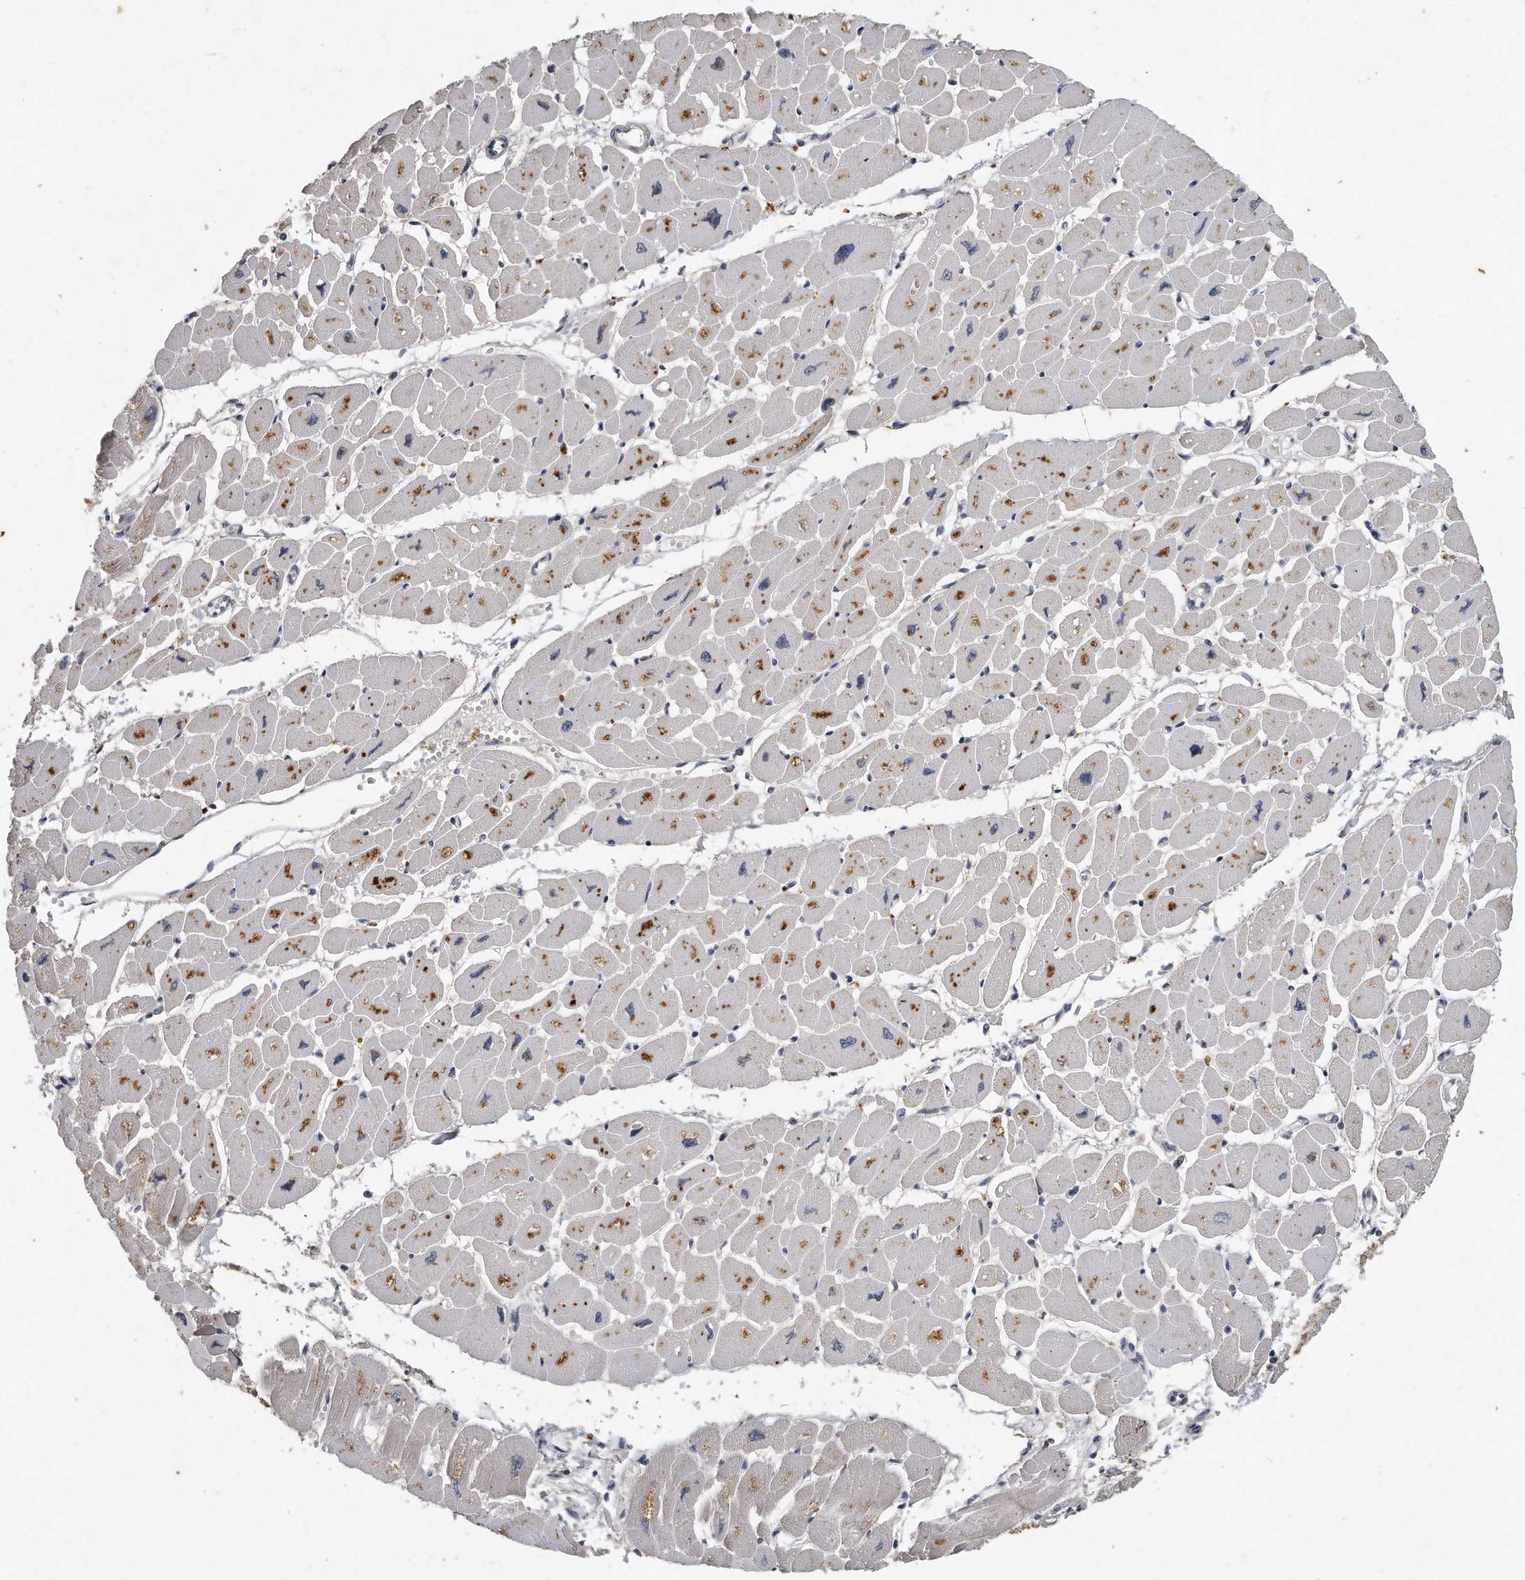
{"staining": {"intensity": "negative", "quantity": "none", "location": "none"}, "tissue": "heart muscle", "cell_type": "Cardiomyocytes", "image_type": "normal", "snomed": [{"axis": "morphology", "description": "Normal tissue, NOS"}, {"axis": "topography", "description": "Heart"}], "caption": "Protein analysis of normal heart muscle demonstrates no significant staining in cardiomyocytes. (Stains: DAB immunohistochemistry (IHC) with hematoxylin counter stain, Microscopy: brightfield microscopy at high magnification).", "gene": "CAMK1", "patient": {"sex": "female", "age": 54}}